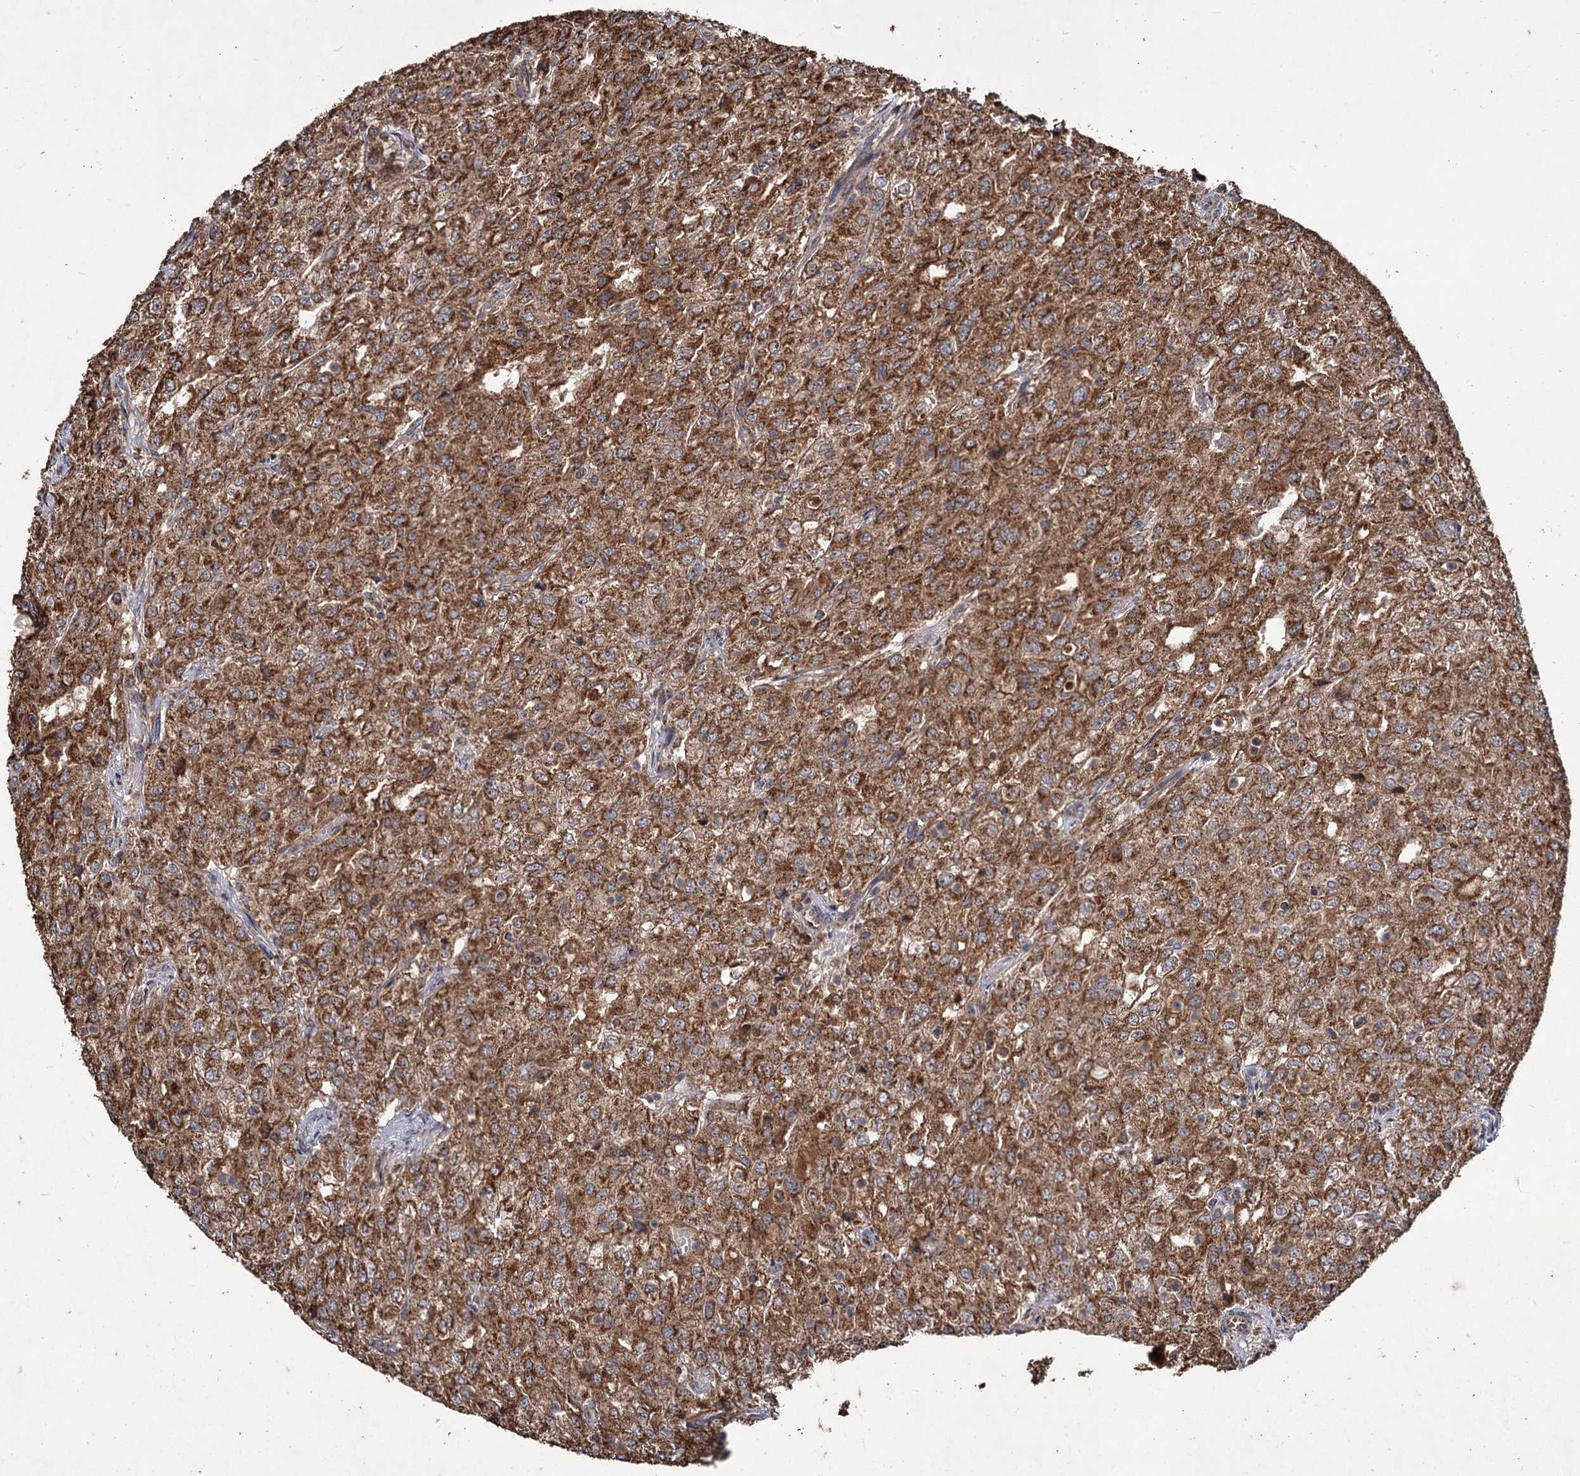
{"staining": {"intensity": "moderate", "quantity": ">75%", "location": "cytoplasmic/membranous"}, "tissue": "renal cancer", "cell_type": "Tumor cells", "image_type": "cancer", "snomed": [{"axis": "morphology", "description": "Adenocarcinoma, NOS"}, {"axis": "topography", "description": "Kidney"}], "caption": "The histopathology image shows staining of renal cancer (adenocarcinoma), revealing moderate cytoplasmic/membranous protein staining (brown color) within tumor cells.", "gene": "IPO4", "patient": {"sex": "female", "age": 54}}